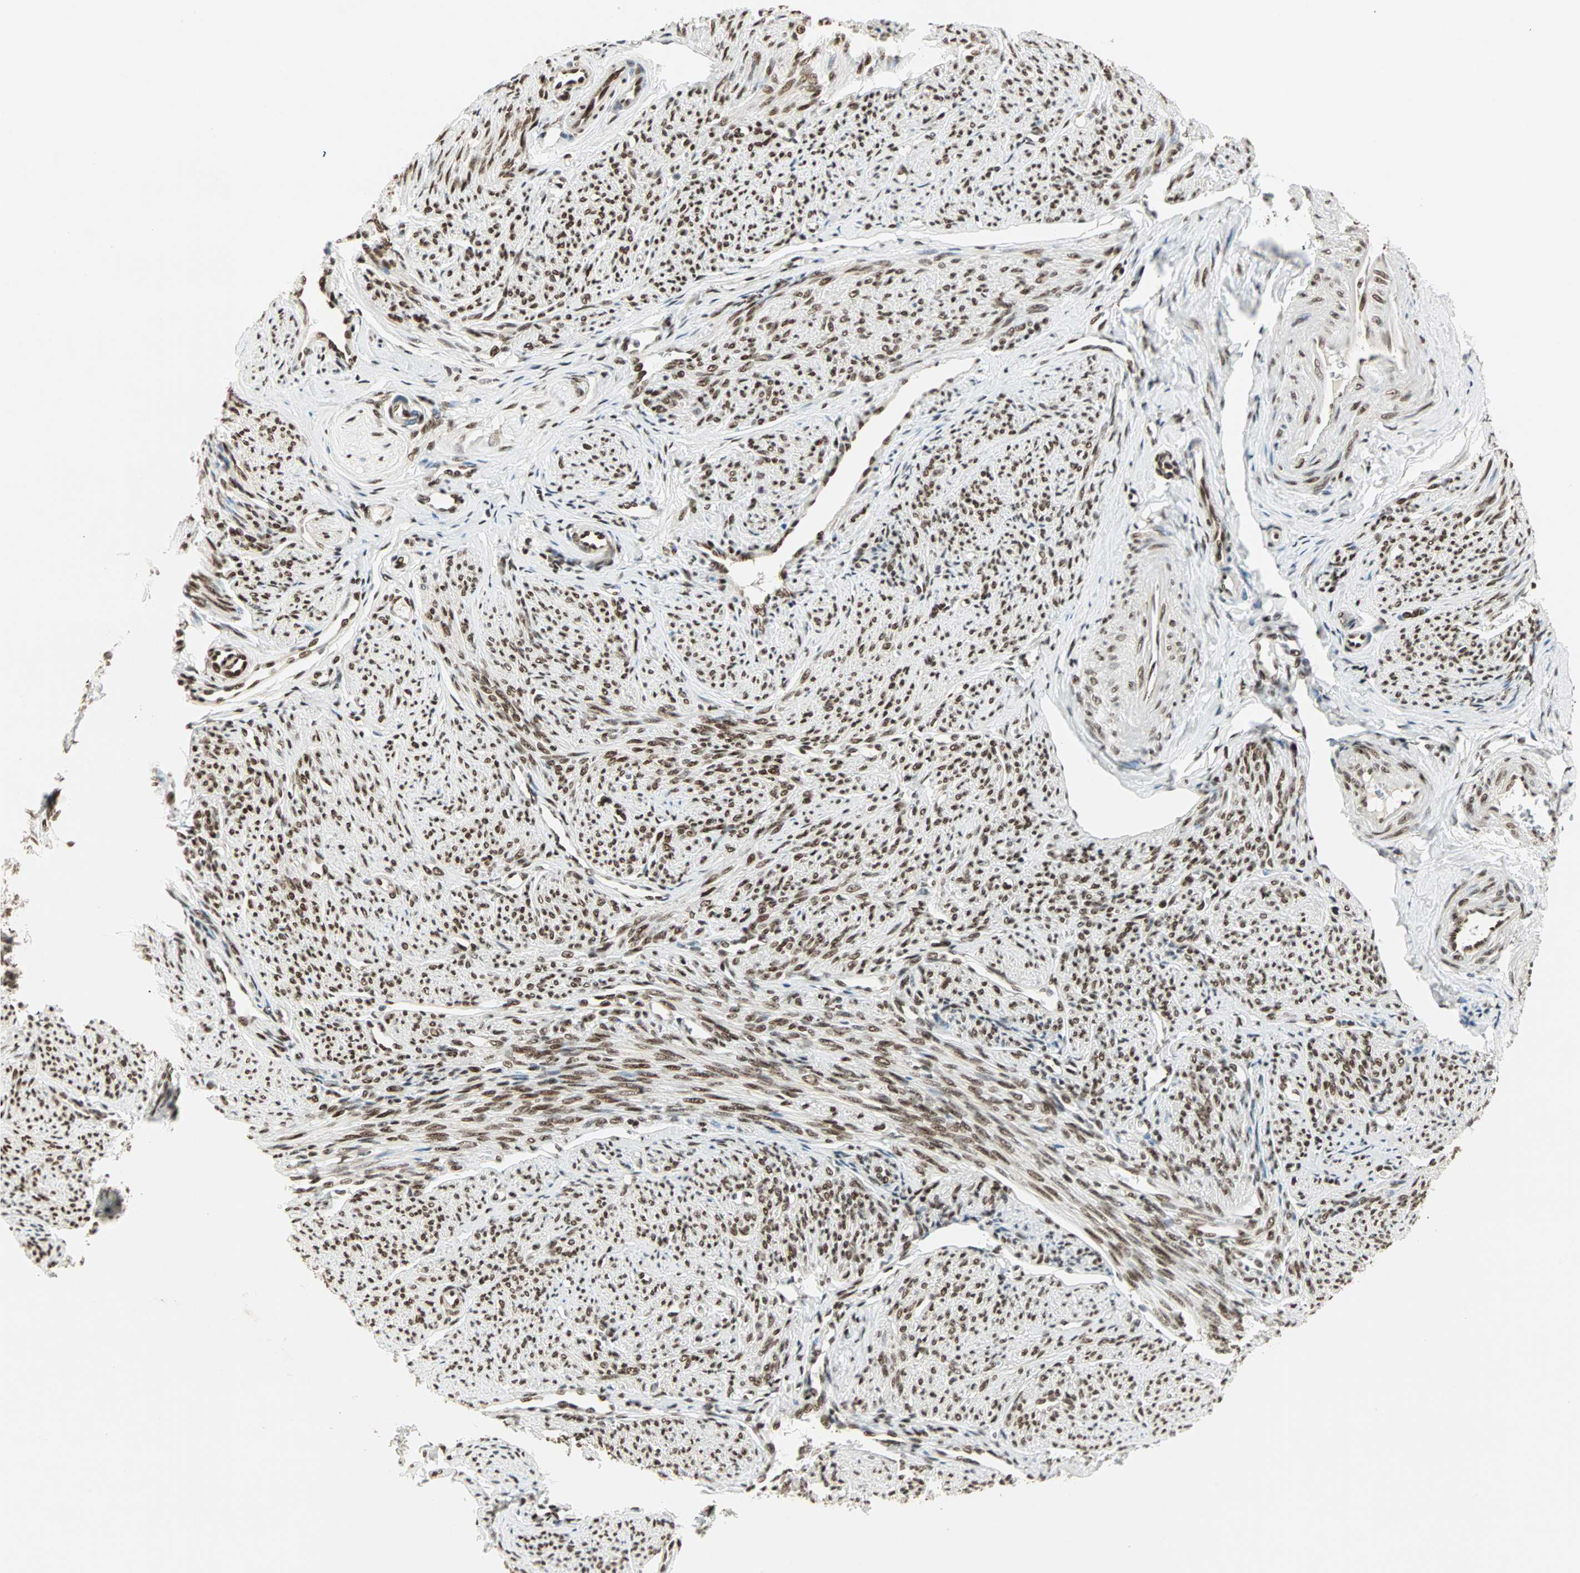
{"staining": {"intensity": "strong", "quantity": ">75%", "location": "nuclear"}, "tissue": "smooth muscle", "cell_type": "Smooth muscle cells", "image_type": "normal", "snomed": [{"axis": "morphology", "description": "Normal tissue, NOS"}, {"axis": "topography", "description": "Smooth muscle"}], "caption": "Smooth muscle cells exhibit high levels of strong nuclear expression in about >75% of cells in benign smooth muscle. The staining was performed using DAB (3,3'-diaminobenzidine), with brown indicating positive protein expression. Nuclei are stained blue with hematoxylin.", "gene": "BLM", "patient": {"sex": "female", "age": 65}}